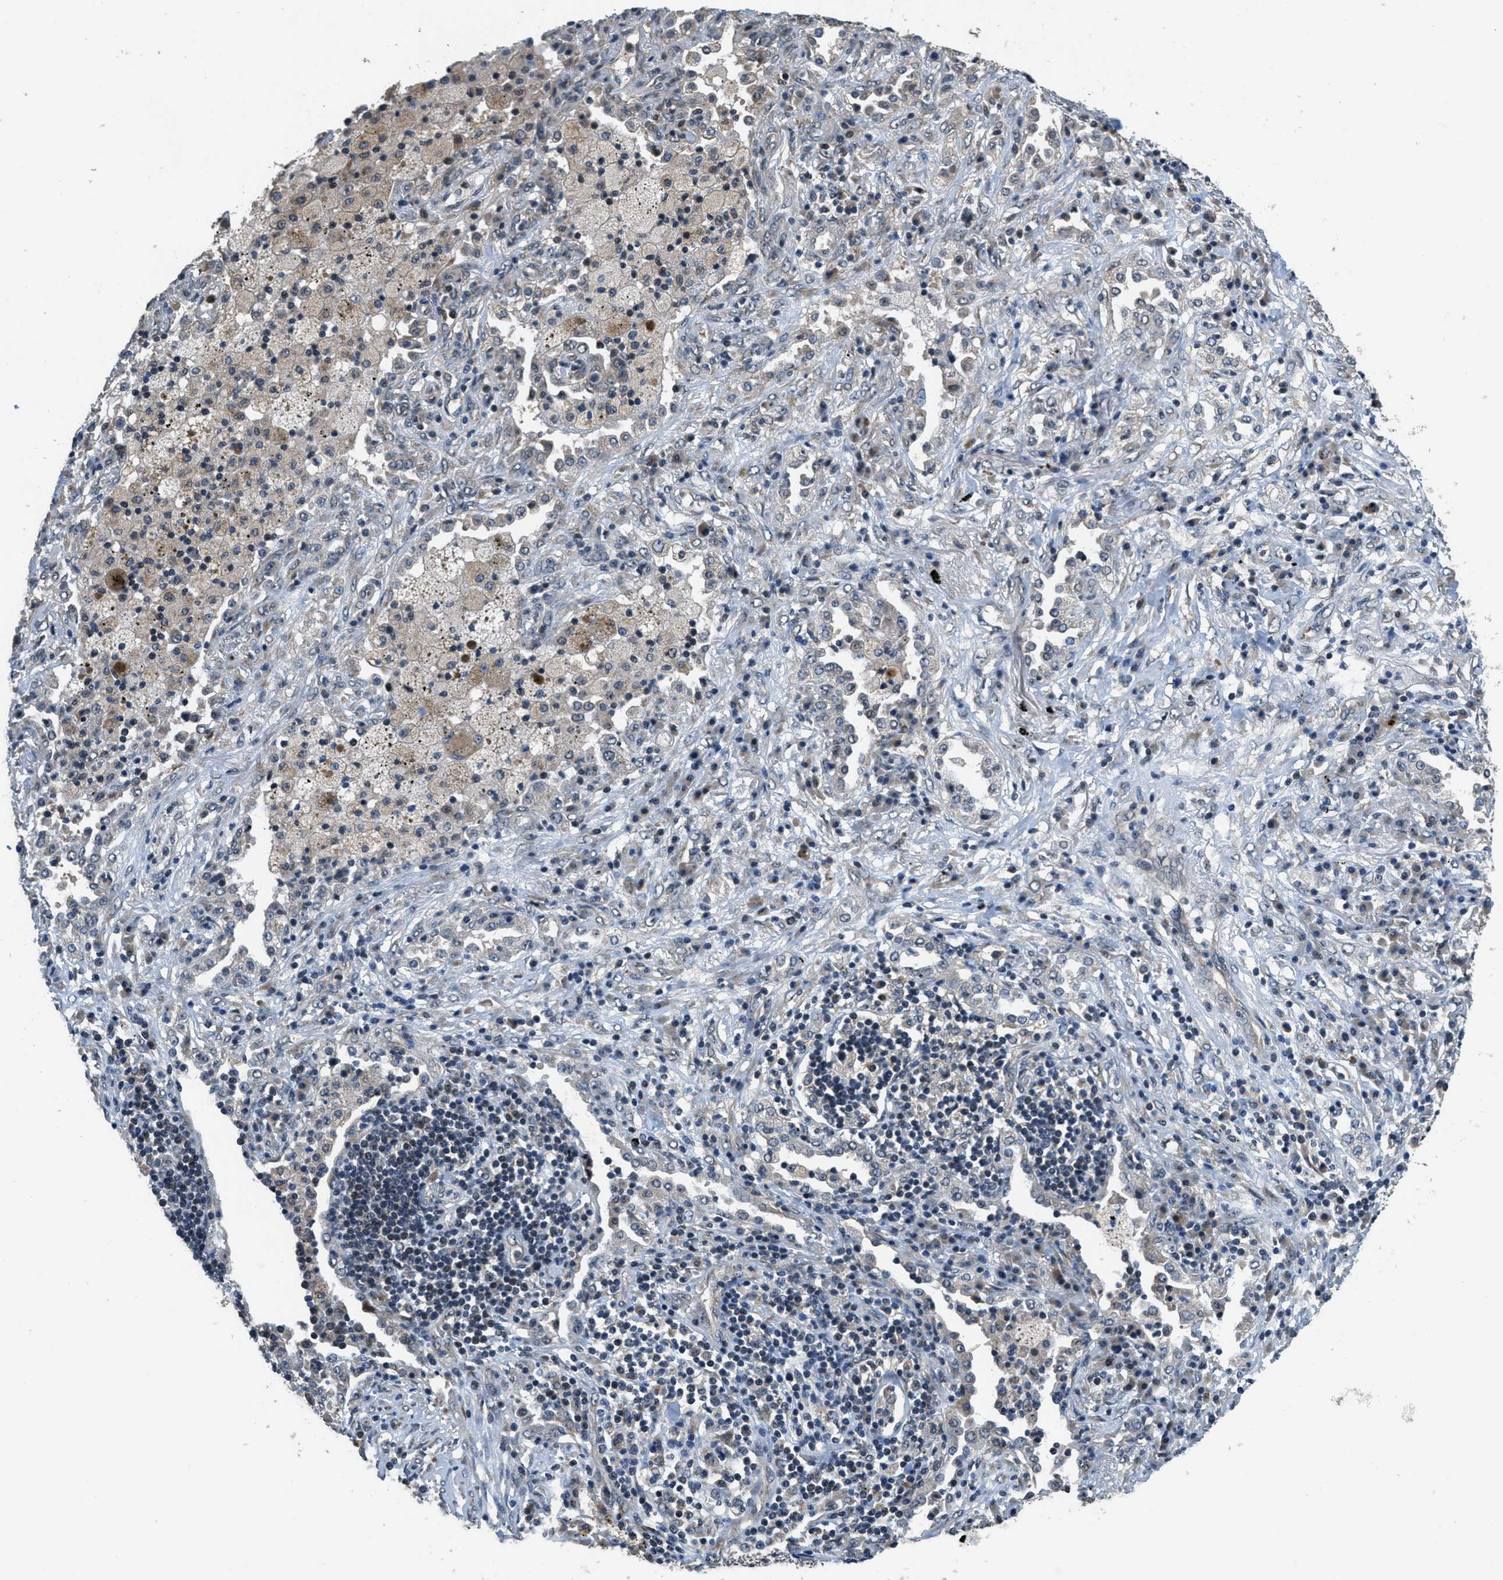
{"staining": {"intensity": "negative", "quantity": "none", "location": "none"}, "tissue": "lung cancer", "cell_type": "Tumor cells", "image_type": "cancer", "snomed": [{"axis": "morphology", "description": "Squamous cell carcinoma, NOS"}, {"axis": "topography", "description": "Lung"}], "caption": "High power microscopy histopathology image of an IHC histopathology image of lung cancer, revealing no significant staining in tumor cells. (Immunohistochemistry (ihc), brightfield microscopy, high magnification).", "gene": "NAT1", "patient": {"sex": "female", "age": 63}}